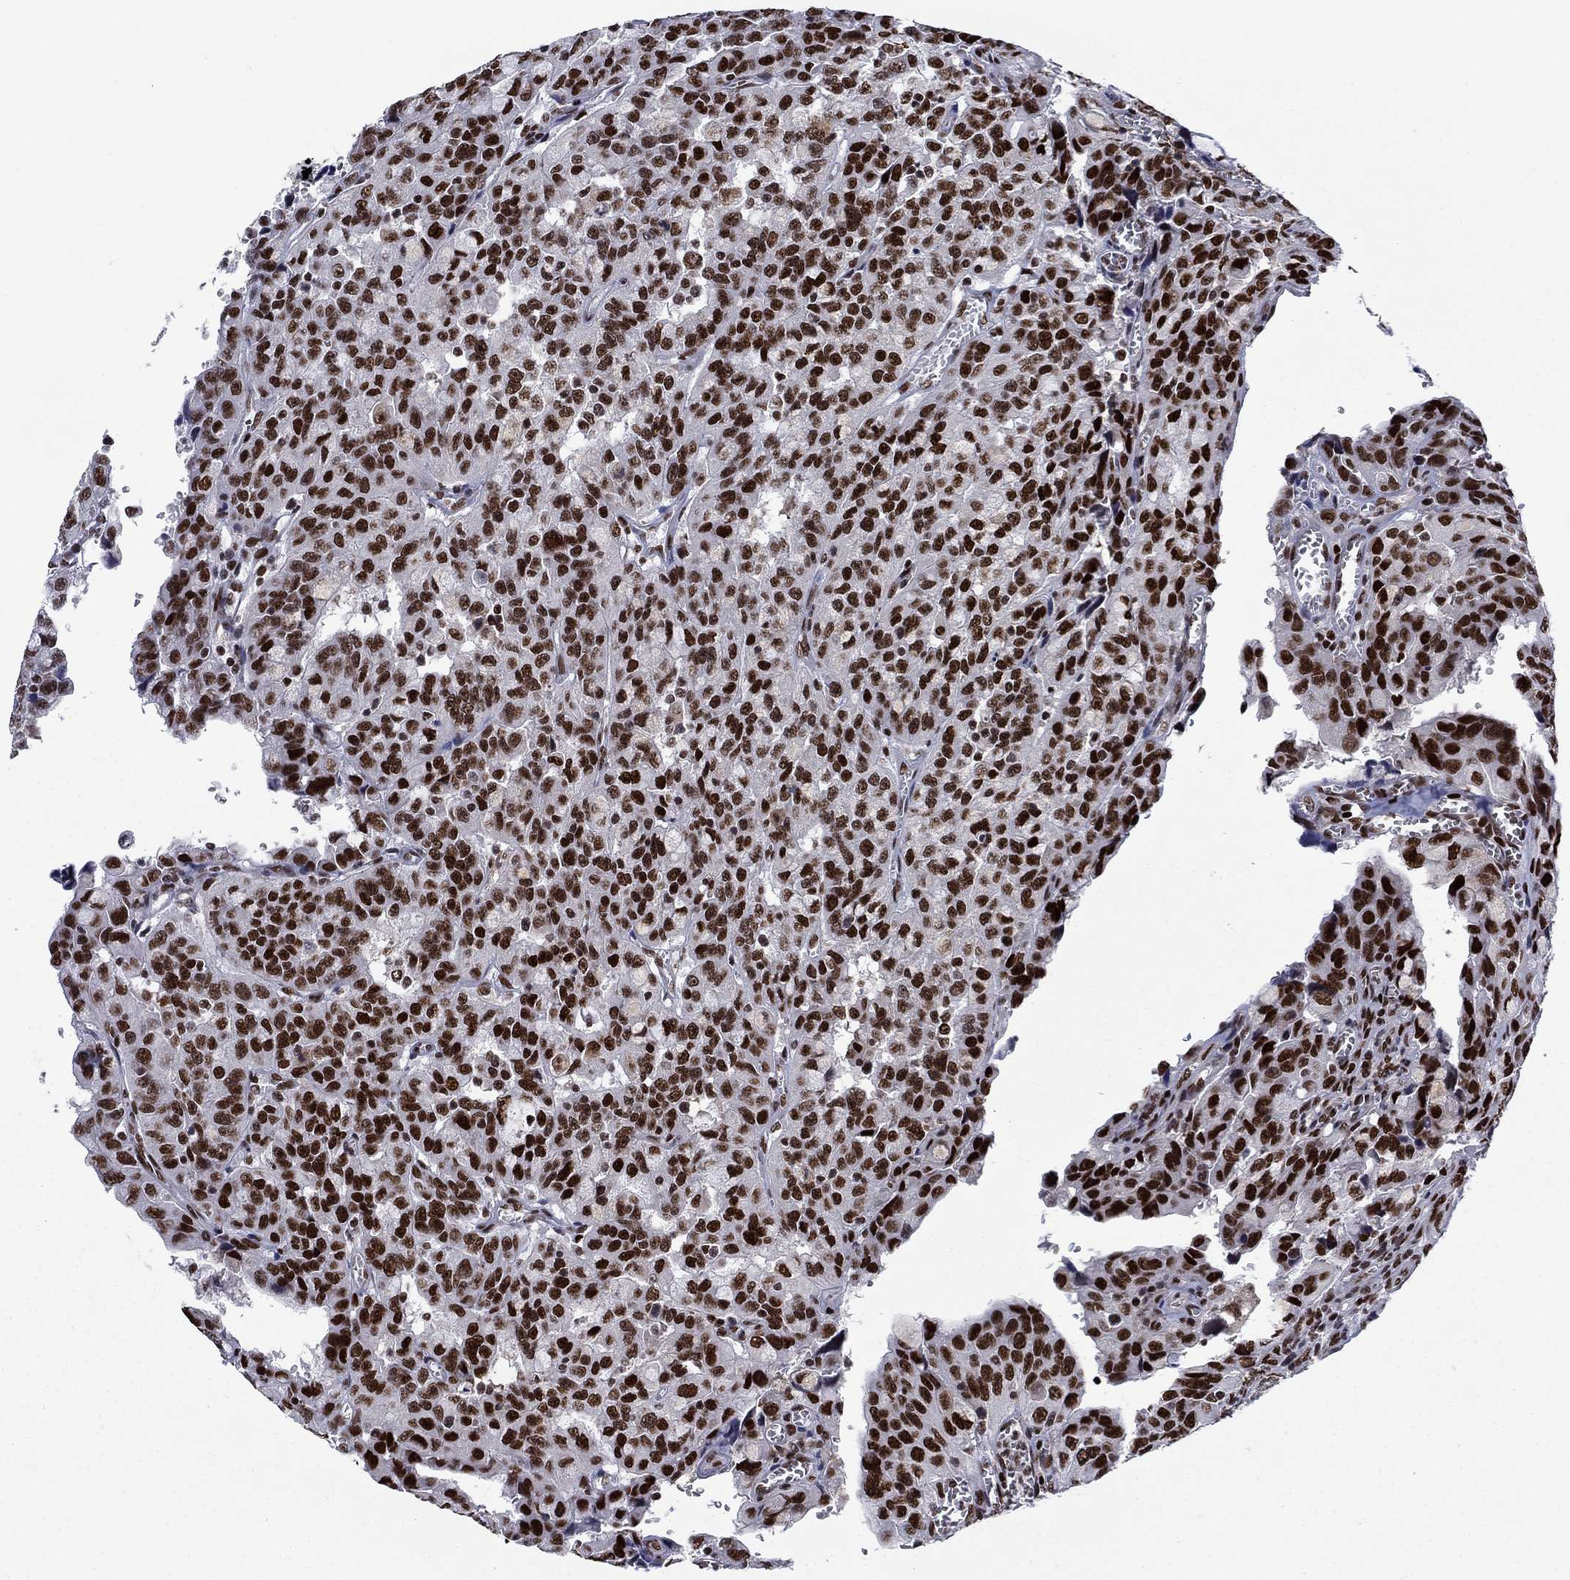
{"staining": {"intensity": "strong", "quantity": ">75%", "location": "nuclear"}, "tissue": "urothelial cancer", "cell_type": "Tumor cells", "image_type": "cancer", "snomed": [{"axis": "morphology", "description": "Urothelial carcinoma, NOS"}, {"axis": "morphology", "description": "Urothelial carcinoma, High grade"}, {"axis": "topography", "description": "Urinary bladder"}], "caption": "Urothelial carcinoma (high-grade) stained for a protein reveals strong nuclear positivity in tumor cells.", "gene": "RPRD1B", "patient": {"sex": "female", "age": 73}}